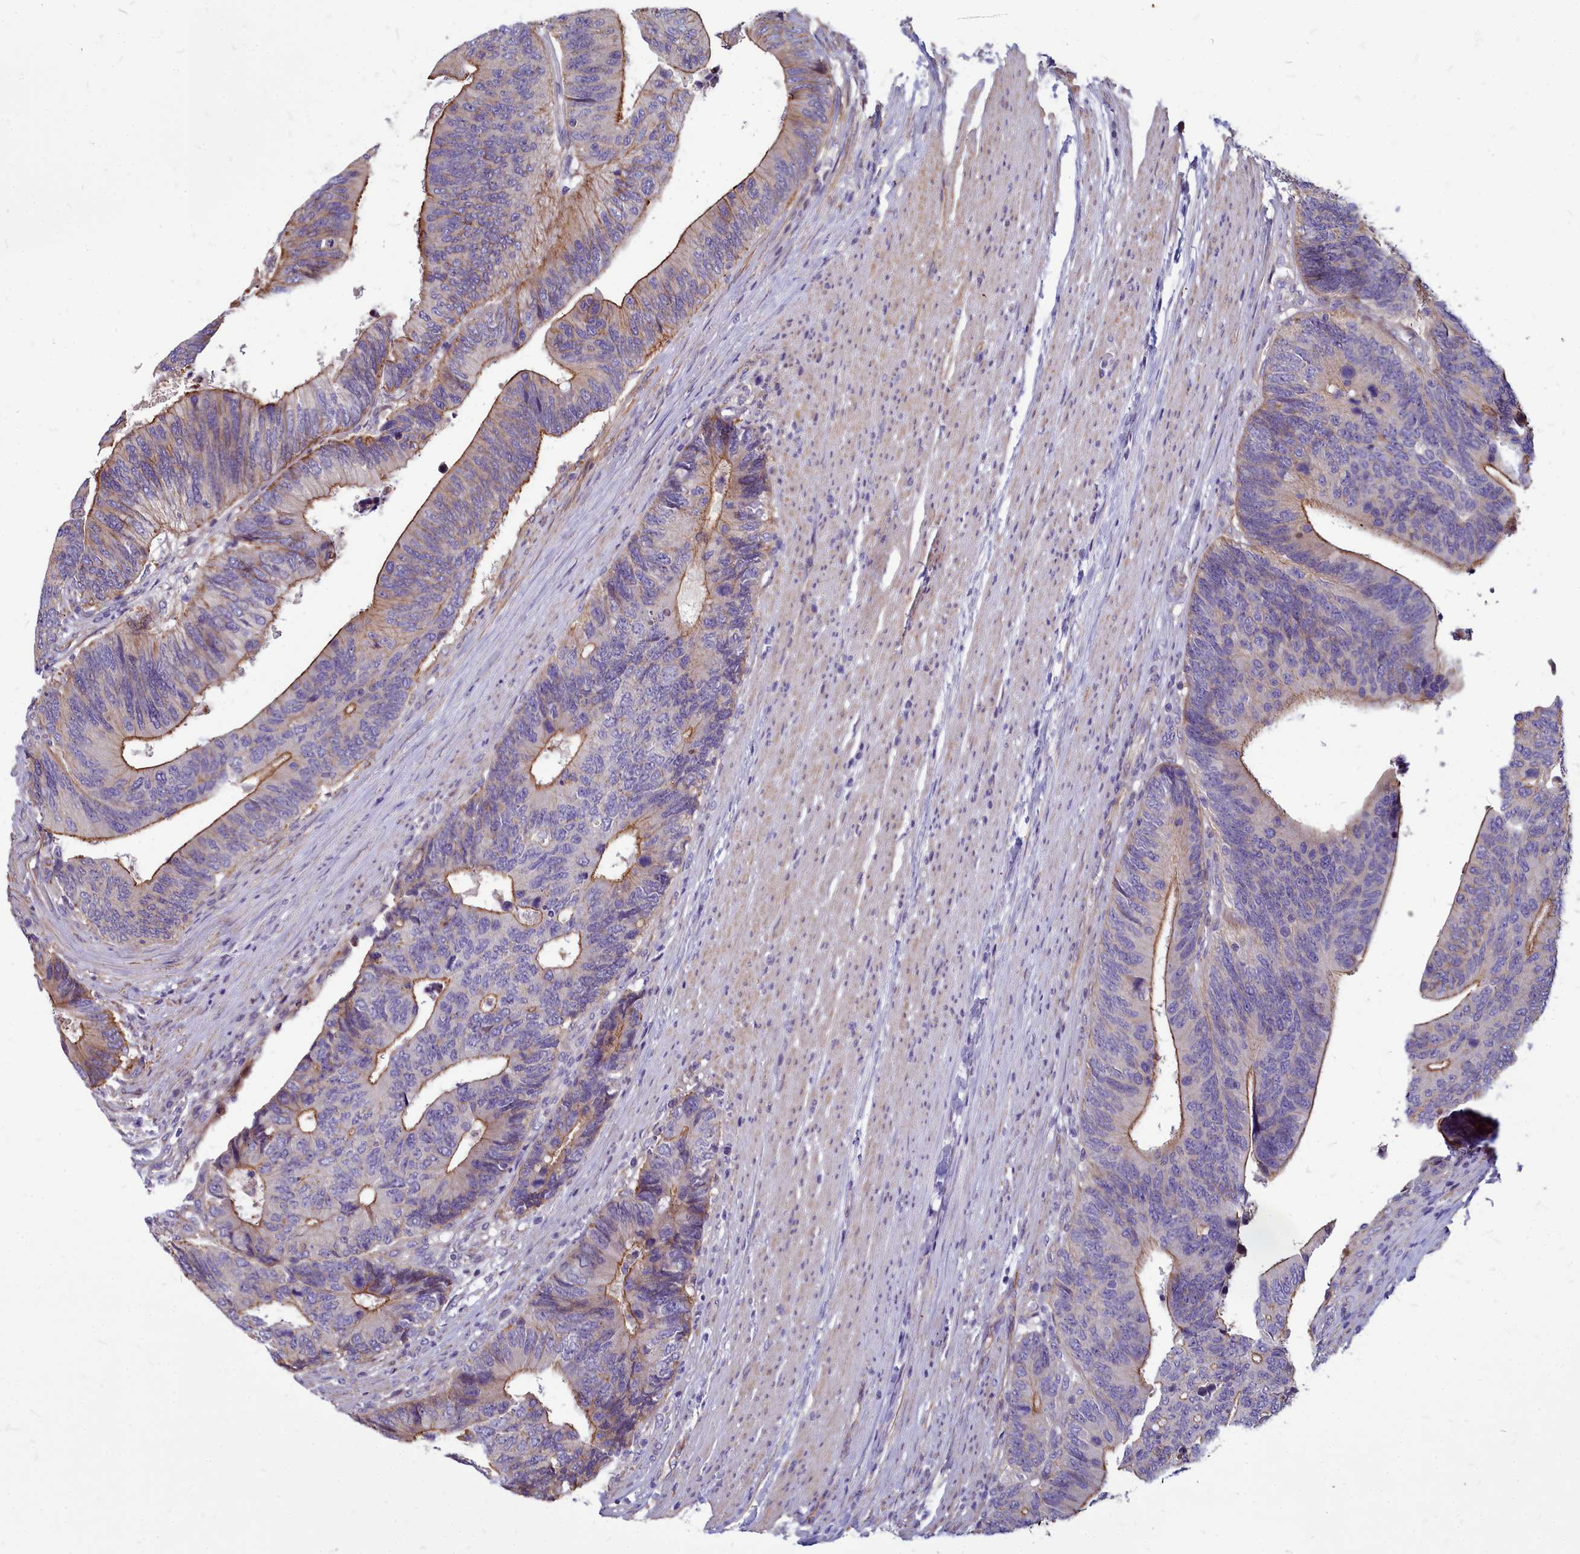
{"staining": {"intensity": "moderate", "quantity": ">75%", "location": "cytoplasmic/membranous"}, "tissue": "colorectal cancer", "cell_type": "Tumor cells", "image_type": "cancer", "snomed": [{"axis": "morphology", "description": "Adenocarcinoma, NOS"}, {"axis": "topography", "description": "Colon"}], "caption": "Adenocarcinoma (colorectal) stained with DAB (3,3'-diaminobenzidine) IHC displays medium levels of moderate cytoplasmic/membranous positivity in approximately >75% of tumor cells.", "gene": "TTC5", "patient": {"sex": "male", "age": 87}}